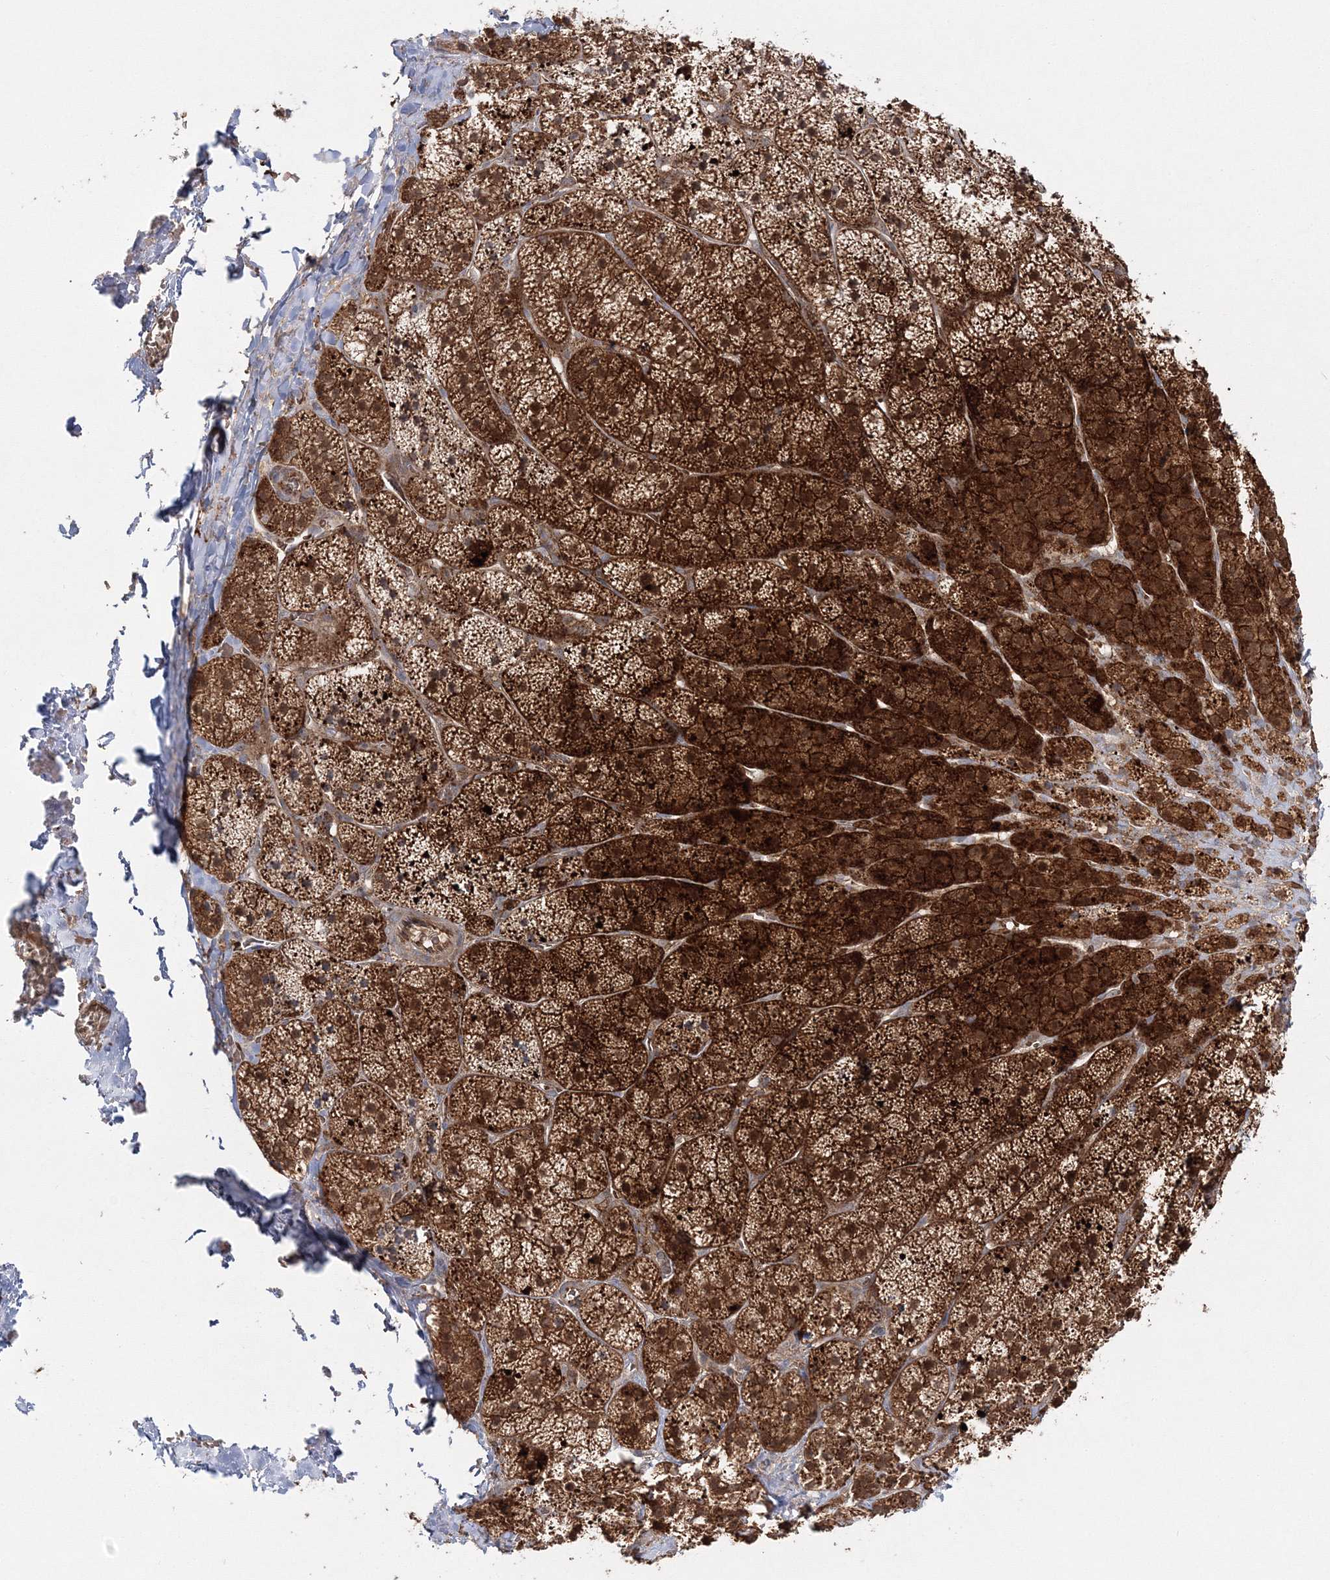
{"staining": {"intensity": "strong", "quantity": ">75%", "location": "cytoplasmic/membranous,nuclear"}, "tissue": "adrenal gland", "cell_type": "Glandular cells", "image_type": "normal", "snomed": [{"axis": "morphology", "description": "Normal tissue, NOS"}, {"axis": "topography", "description": "Adrenal gland"}], "caption": "Immunohistochemical staining of normal human adrenal gland exhibits strong cytoplasmic/membranous,nuclear protein expression in approximately >75% of glandular cells.", "gene": "PCBD2", "patient": {"sex": "female", "age": 44}}